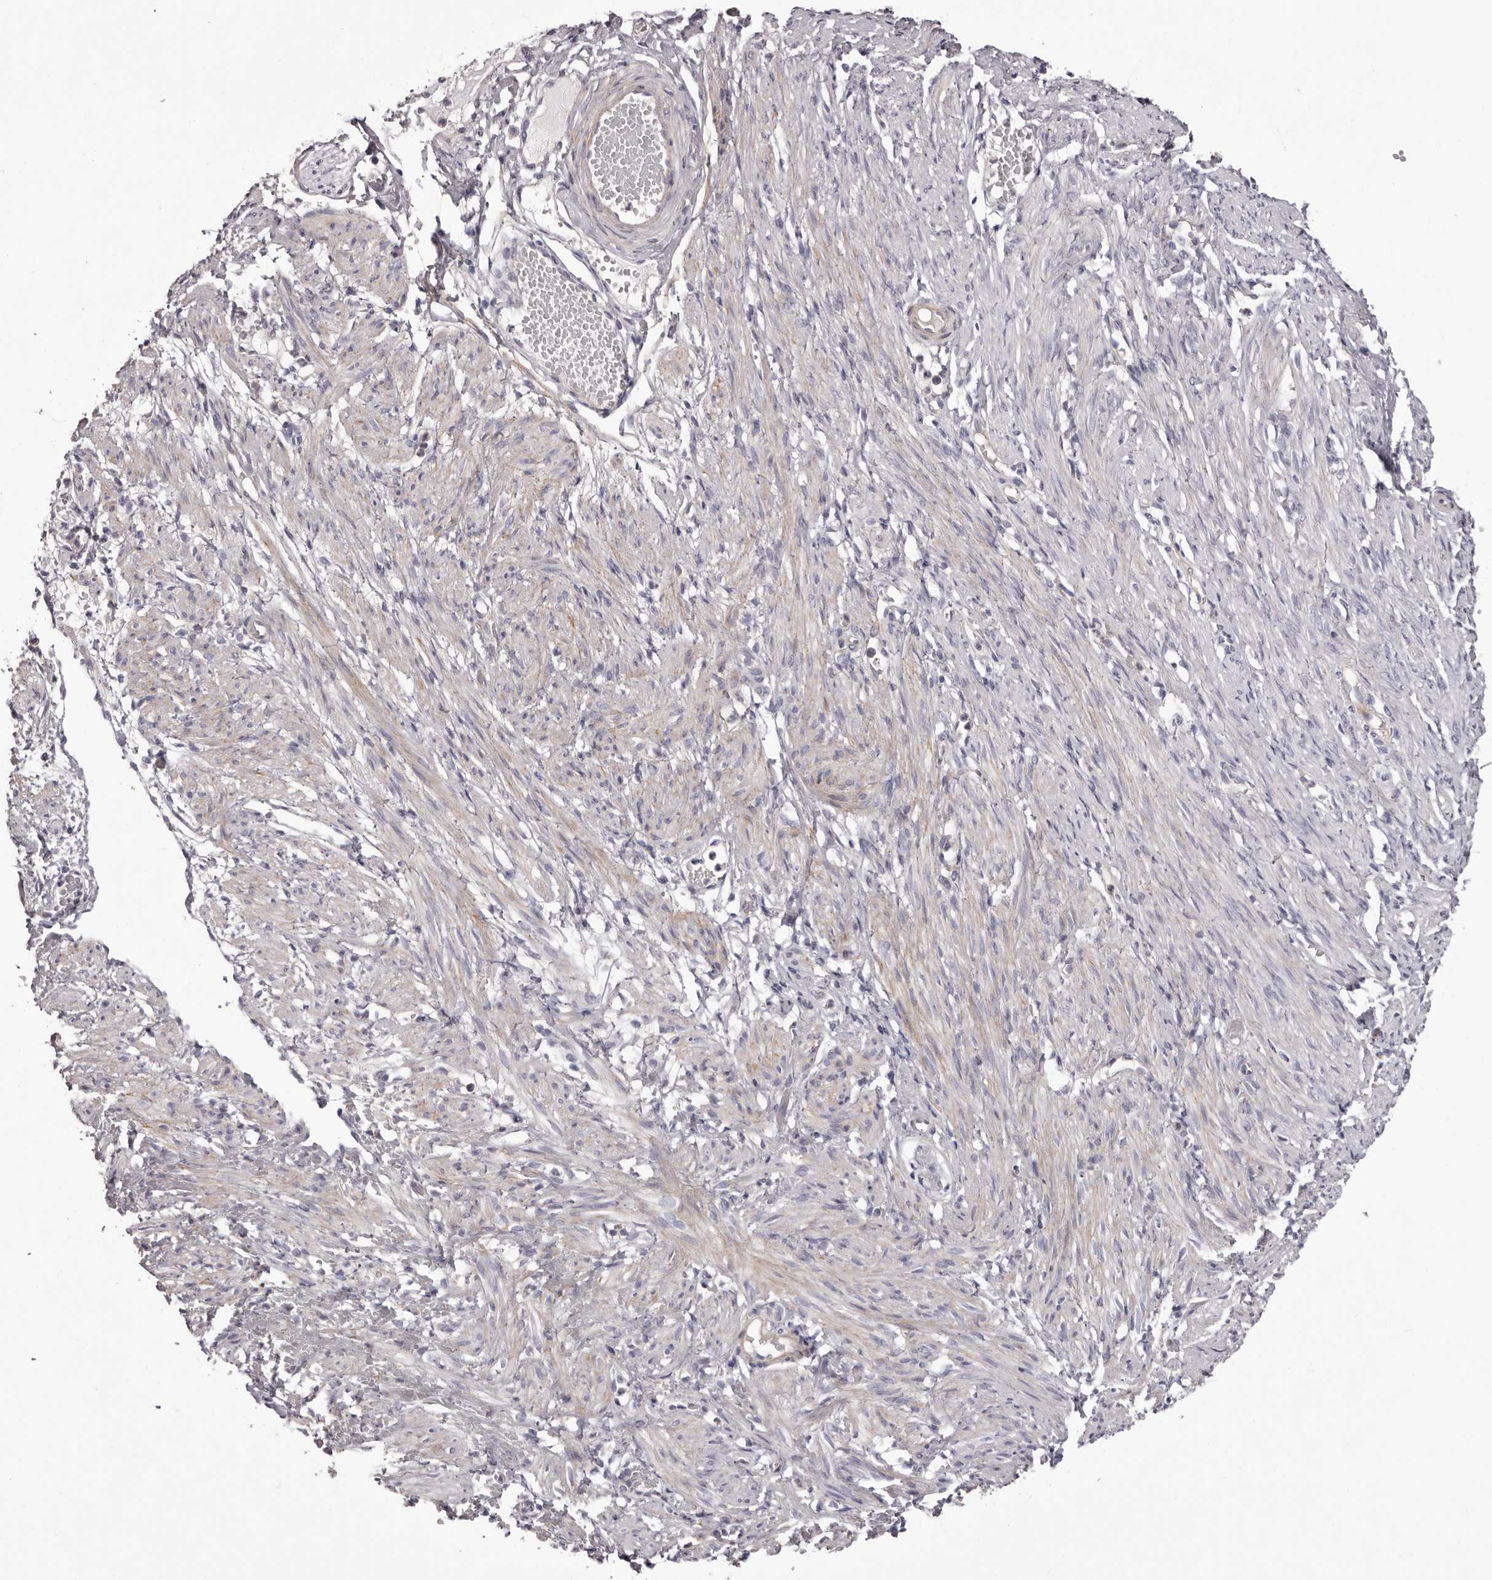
{"staining": {"intensity": "negative", "quantity": "none", "location": "none"}, "tissue": "adipose tissue", "cell_type": "Adipocytes", "image_type": "normal", "snomed": [{"axis": "morphology", "description": "Normal tissue, NOS"}, {"axis": "topography", "description": "Smooth muscle"}, {"axis": "topography", "description": "Peripheral nerve tissue"}], "caption": "DAB immunohistochemical staining of benign human adipose tissue shows no significant positivity in adipocytes.", "gene": "PEG10", "patient": {"sex": "female", "age": 39}}